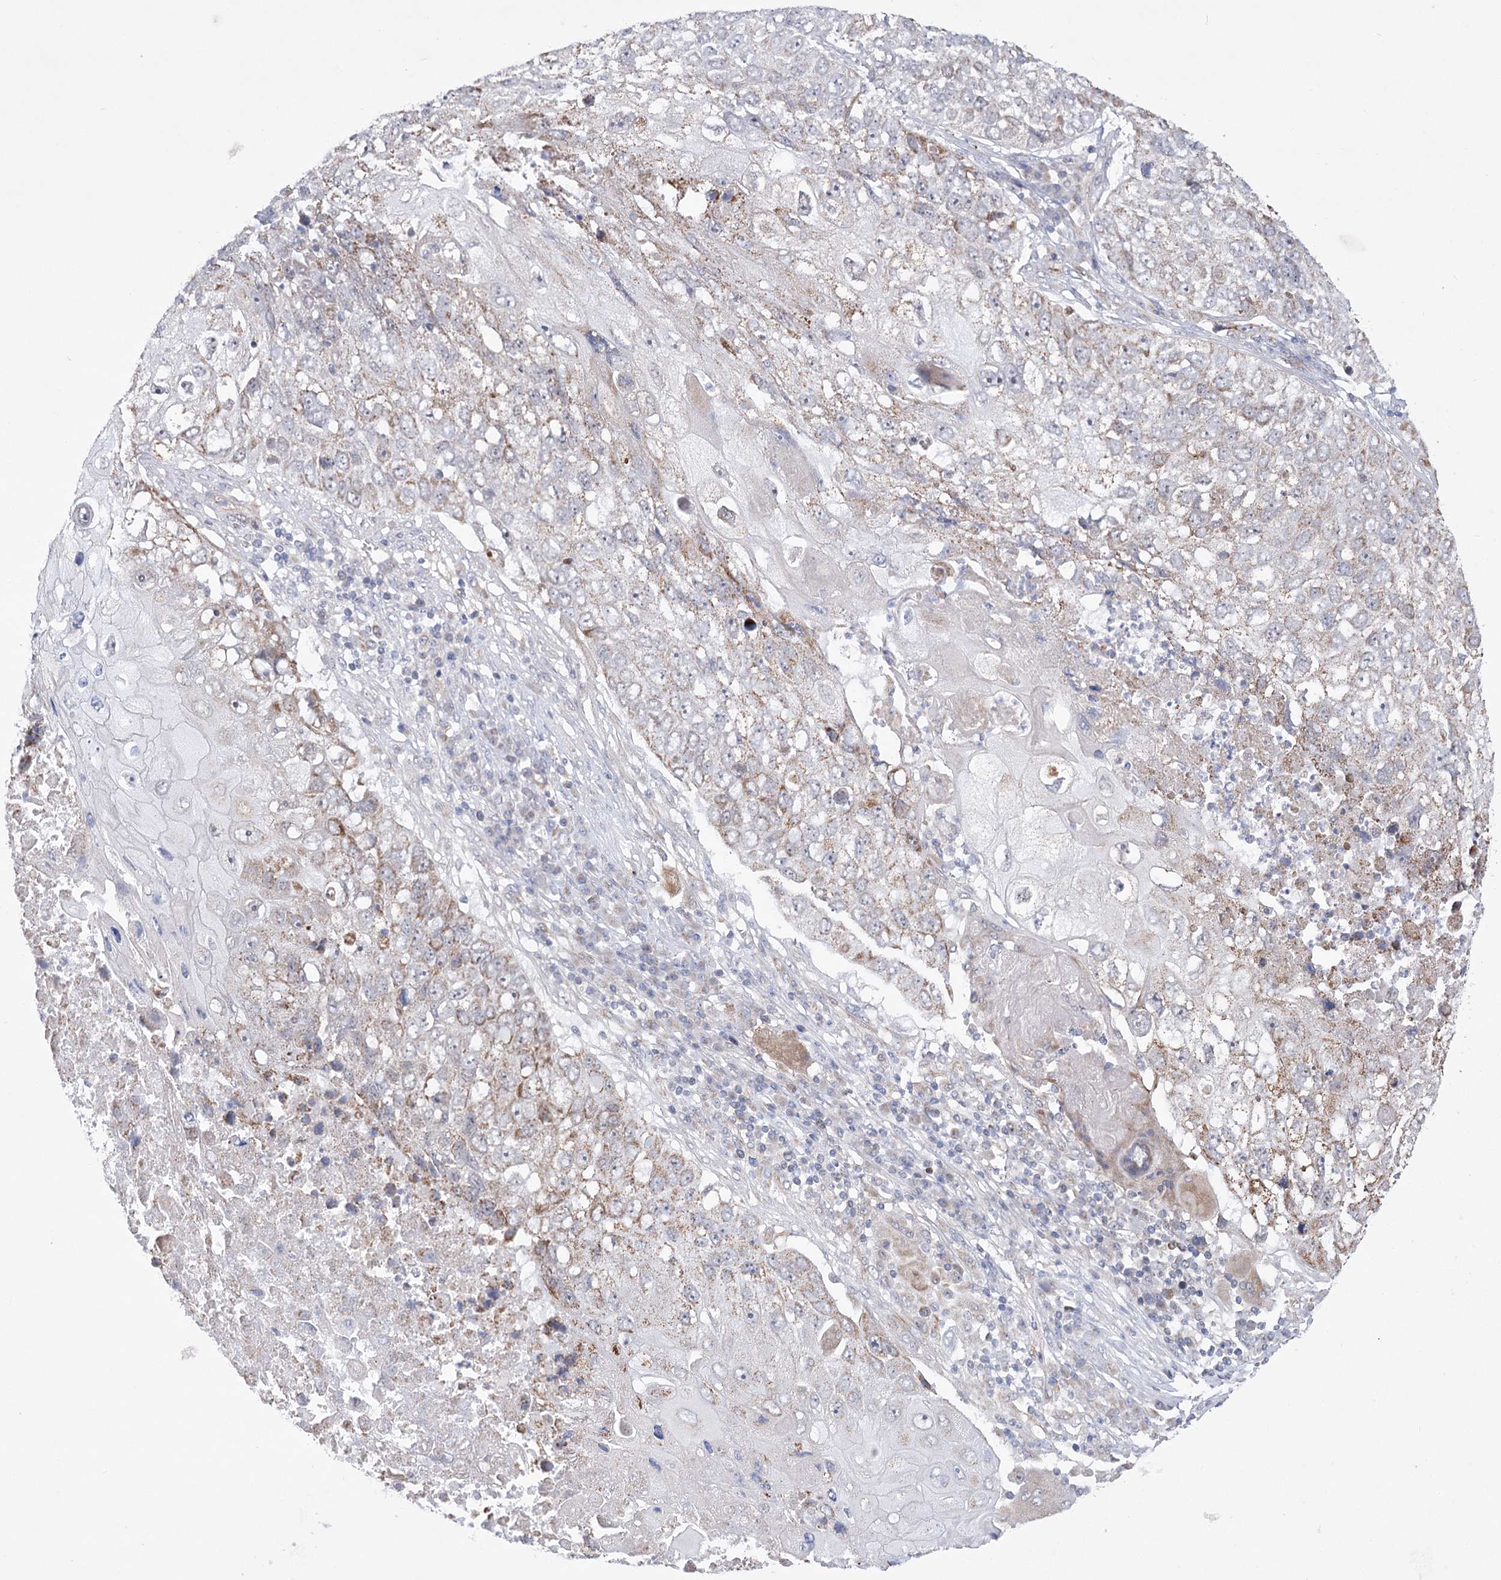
{"staining": {"intensity": "moderate", "quantity": "25%-75%", "location": "cytoplasmic/membranous"}, "tissue": "lung cancer", "cell_type": "Tumor cells", "image_type": "cancer", "snomed": [{"axis": "morphology", "description": "Squamous cell carcinoma, NOS"}, {"axis": "topography", "description": "Lung"}], "caption": "Moderate cytoplasmic/membranous positivity is identified in approximately 25%-75% of tumor cells in lung cancer.", "gene": "ECHDC3", "patient": {"sex": "male", "age": 61}}